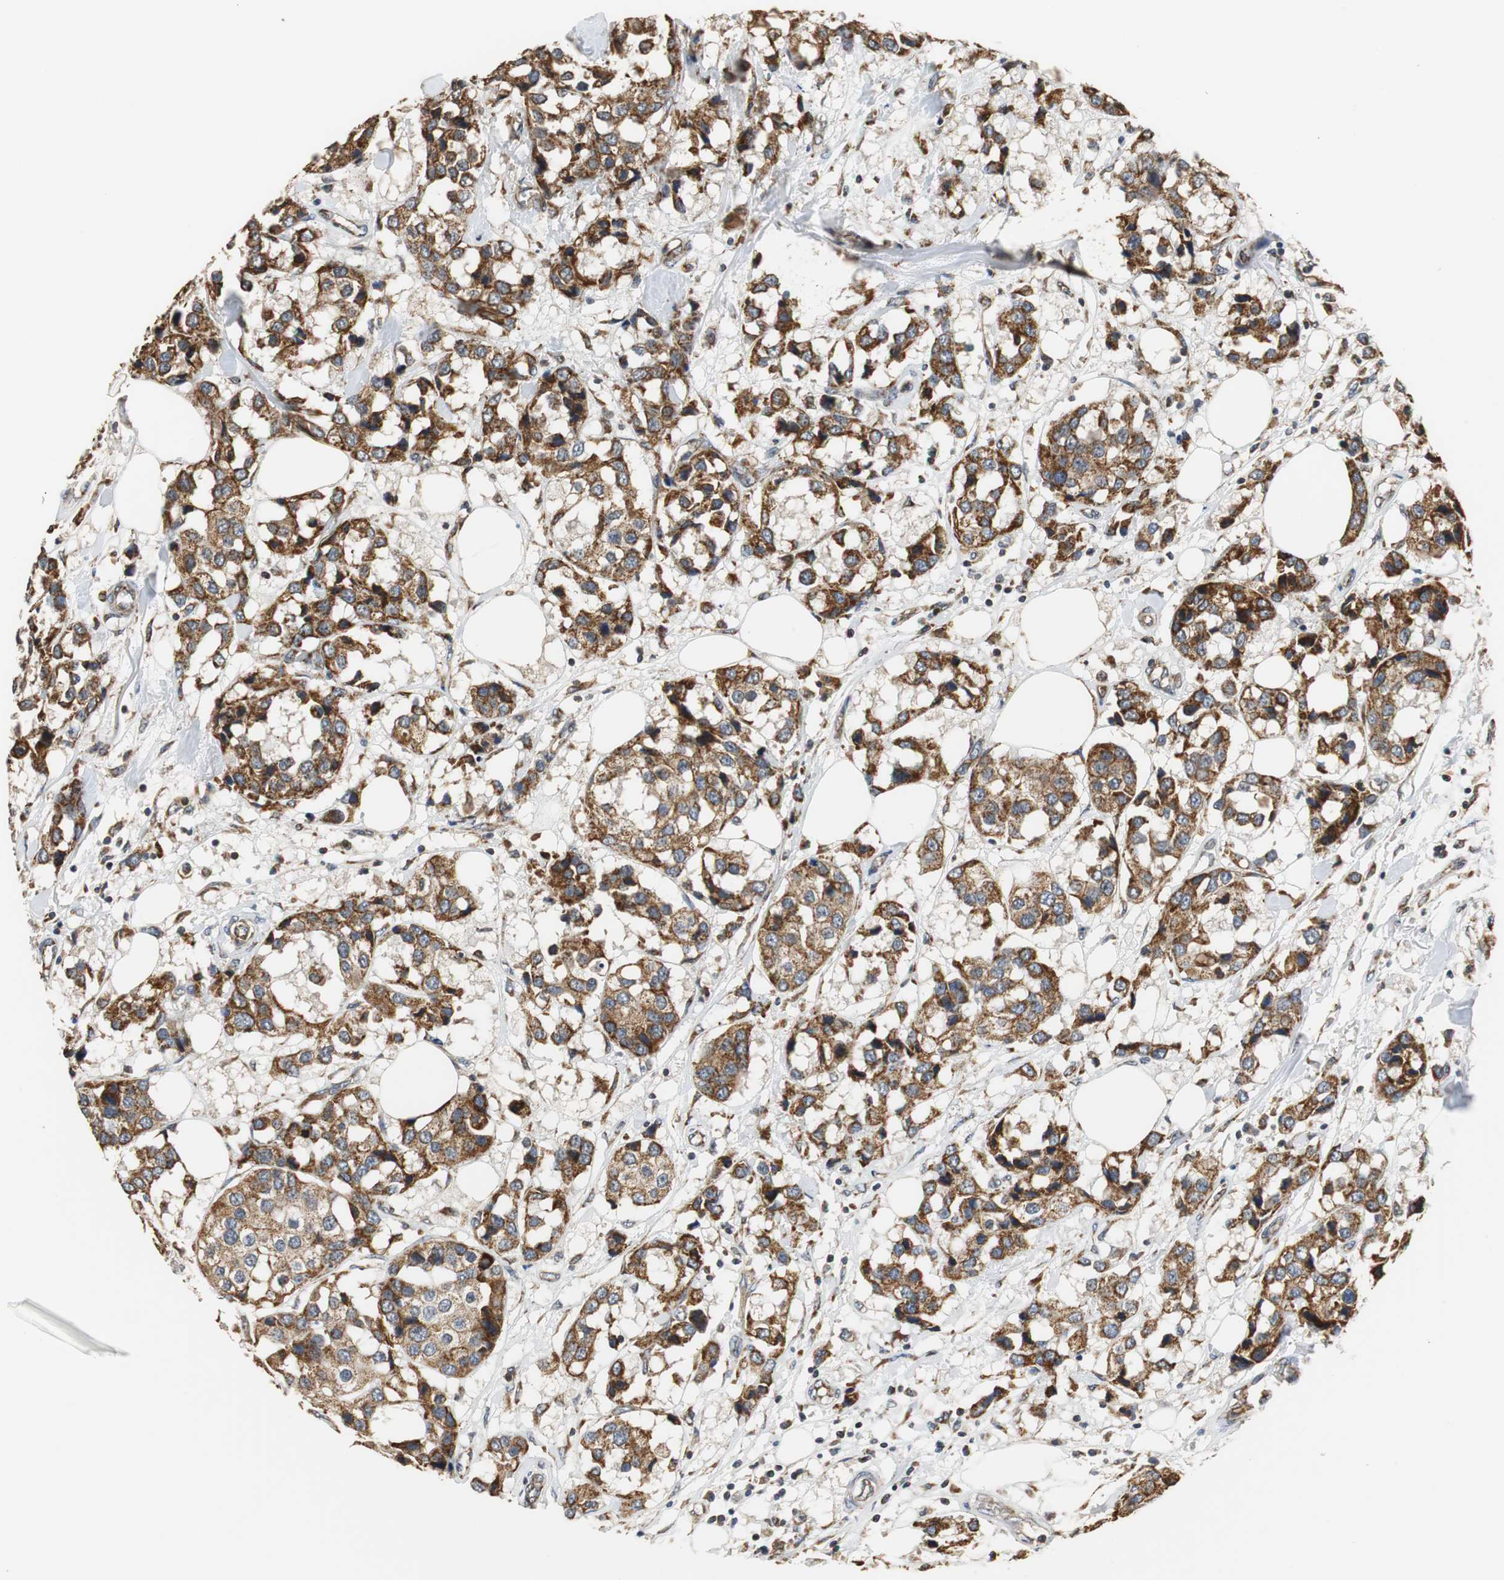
{"staining": {"intensity": "strong", "quantity": ">75%", "location": "cytoplasmic/membranous"}, "tissue": "breast cancer", "cell_type": "Tumor cells", "image_type": "cancer", "snomed": [{"axis": "morphology", "description": "Duct carcinoma"}, {"axis": "topography", "description": "Breast"}], "caption": "This image reveals immunohistochemistry (IHC) staining of human breast cancer (invasive ductal carcinoma), with high strong cytoplasmic/membranous expression in approximately >75% of tumor cells.", "gene": "HMGCL", "patient": {"sex": "female", "age": 80}}